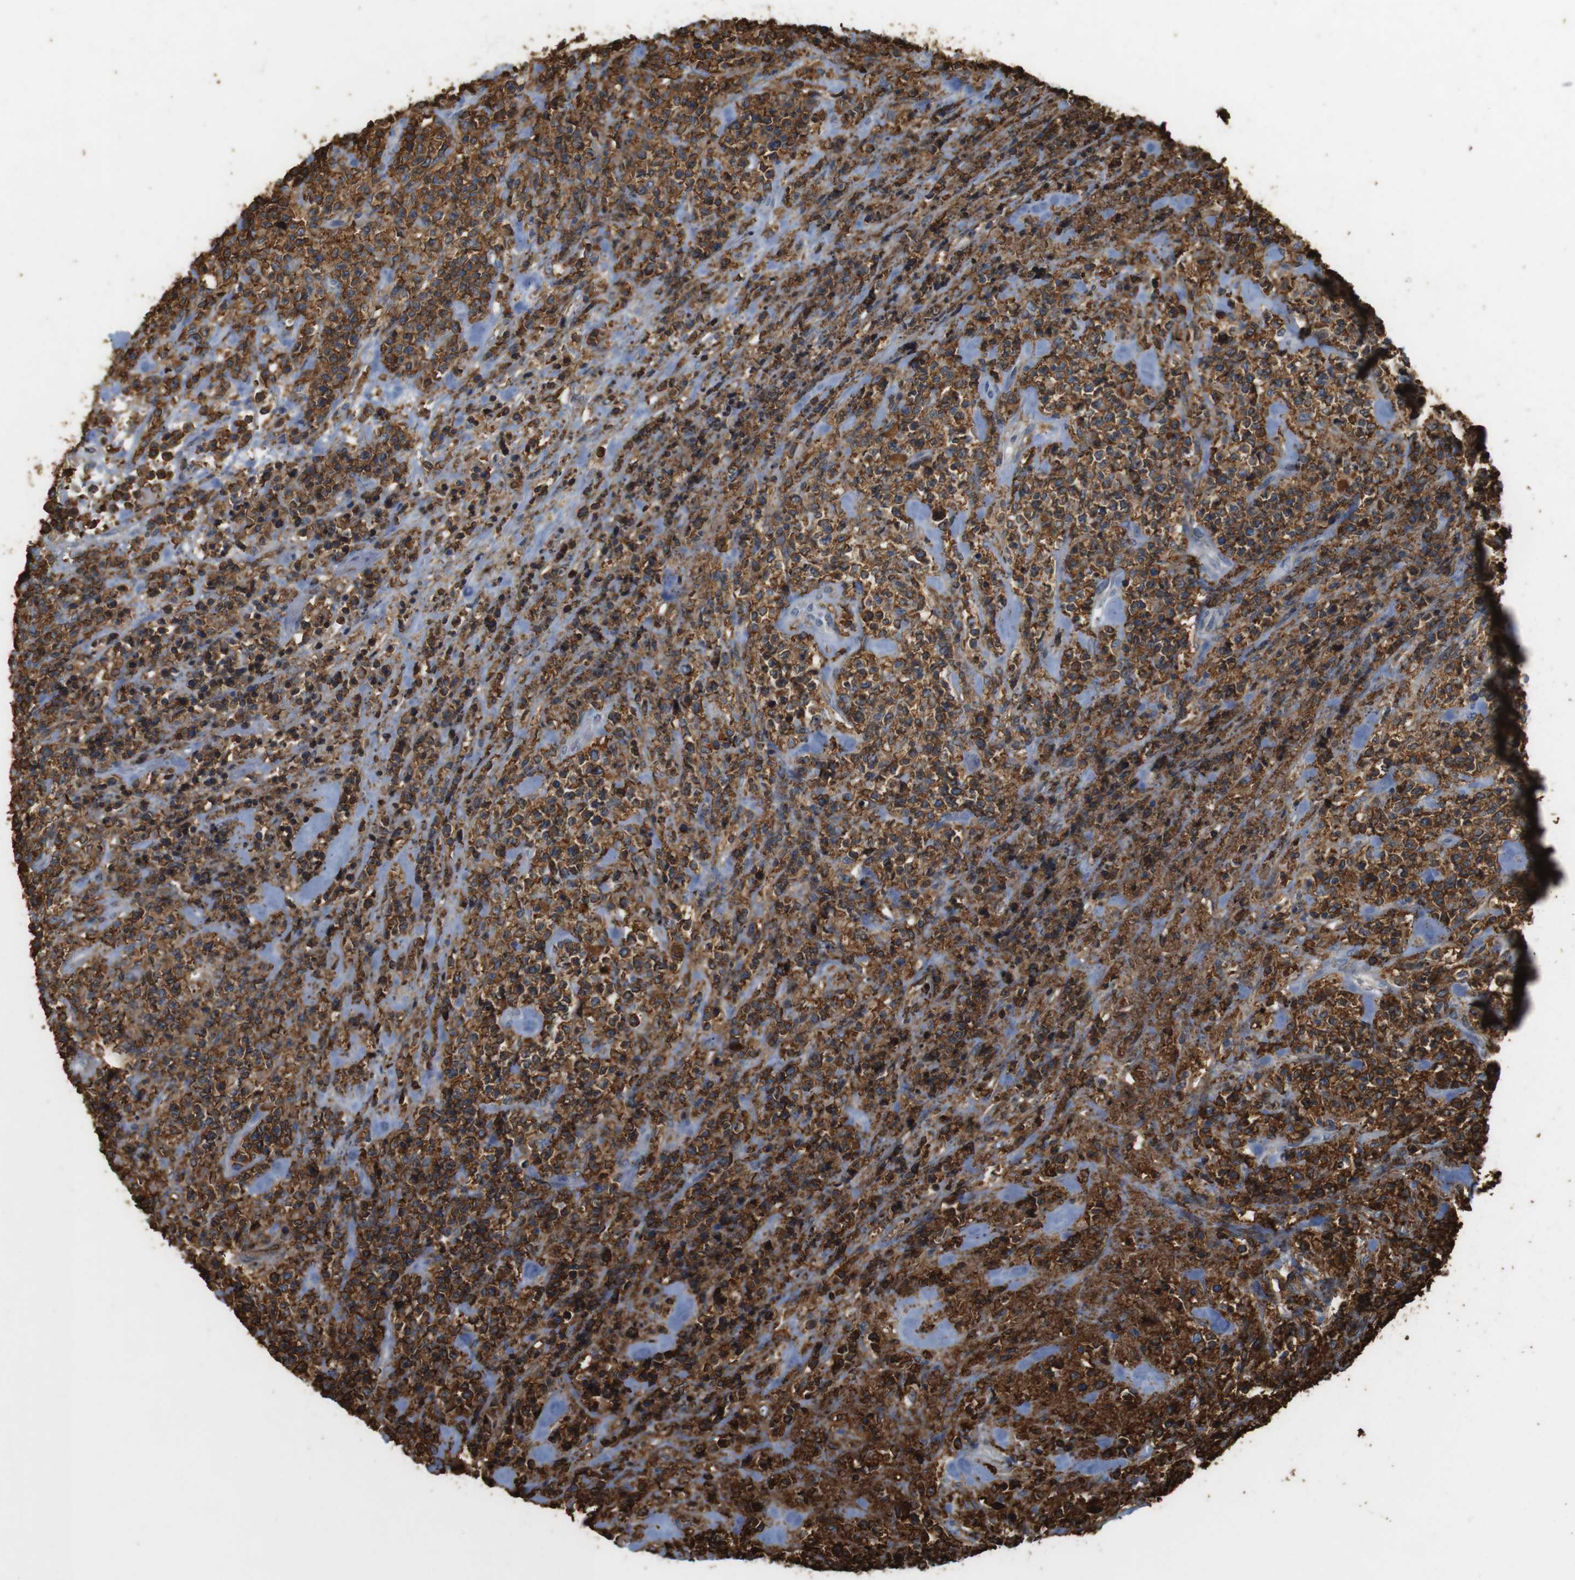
{"staining": {"intensity": "strong", "quantity": ">75%", "location": "cytoplasmic/membranous"}, "tissue": "lymphoma", "cell_type": "Tumor cells", "image_type": "cancer", "snomed": [{"axis": "morphology", "description": "Malignant lymphoma, non-Hodgkin's type, High grade"}, {"axis": "topography", "description": "Soft tissue"}], "caption": "This micrograph reveals immunohistochemistry (IHC) staining of high-grade malignant lymphoma, non-Hodgkin's type, with high strong cytoplasmic/membranous staining in approximately >75% of tumor cells.", "gene": "HLA-DRA", "patient": {"sex": "male", "age": 18}}